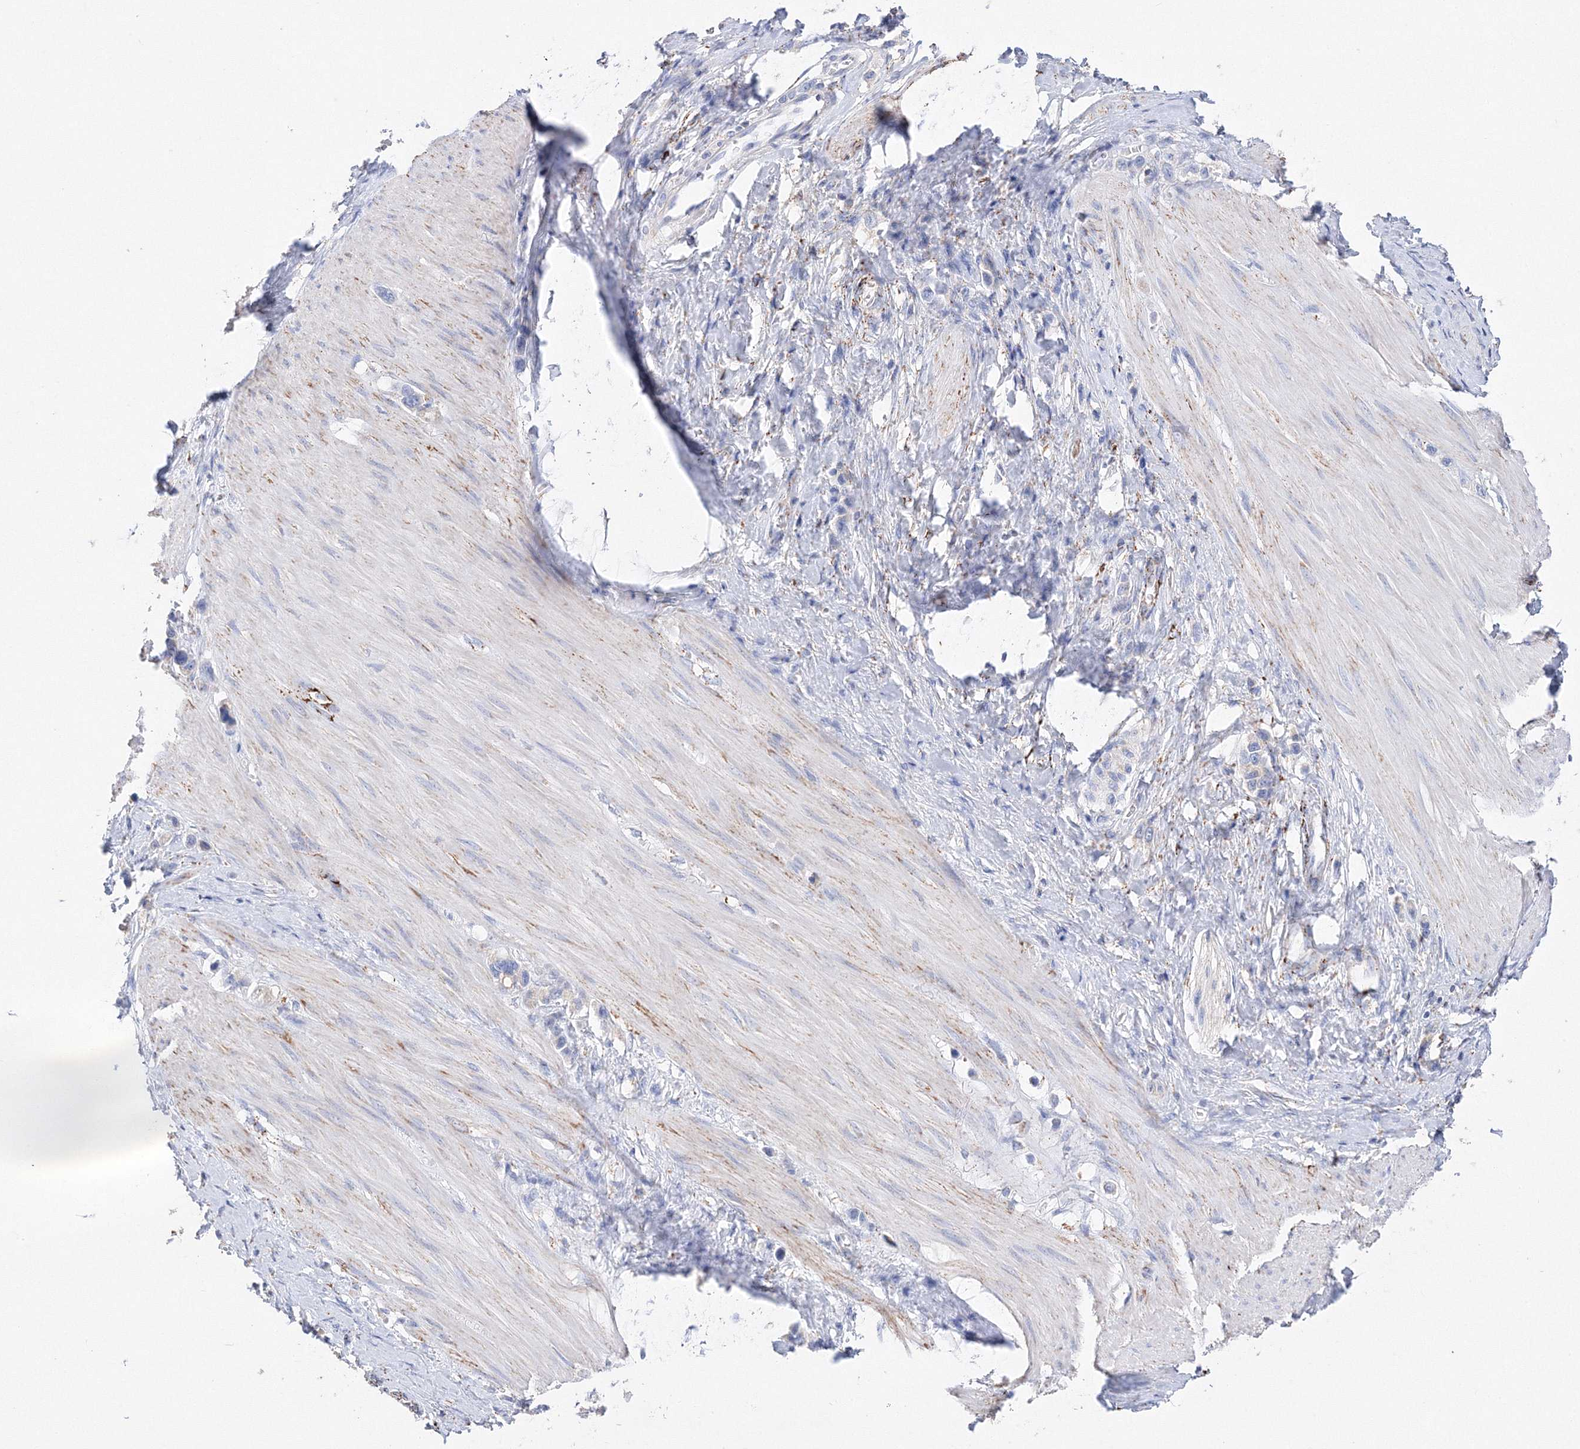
{"staining": {"intensity": "negative", "quantity": "none", "location": "none"}, "tissue": "stomach cancer", "cell_type": "Tumor cells", "image_type": "cancer", "snomed": [{"axis": "morphology", "description": "Adenocarcinoma, NOS"}, {"axis": "topography", "description": "Stomach"}], "caption": "Histopathology image shows no protein staining in tumor cells of adenocarcinoma (stomach) tissue.", "gene": "MERTK", "patient": {"sex": "female", "age": 65}}